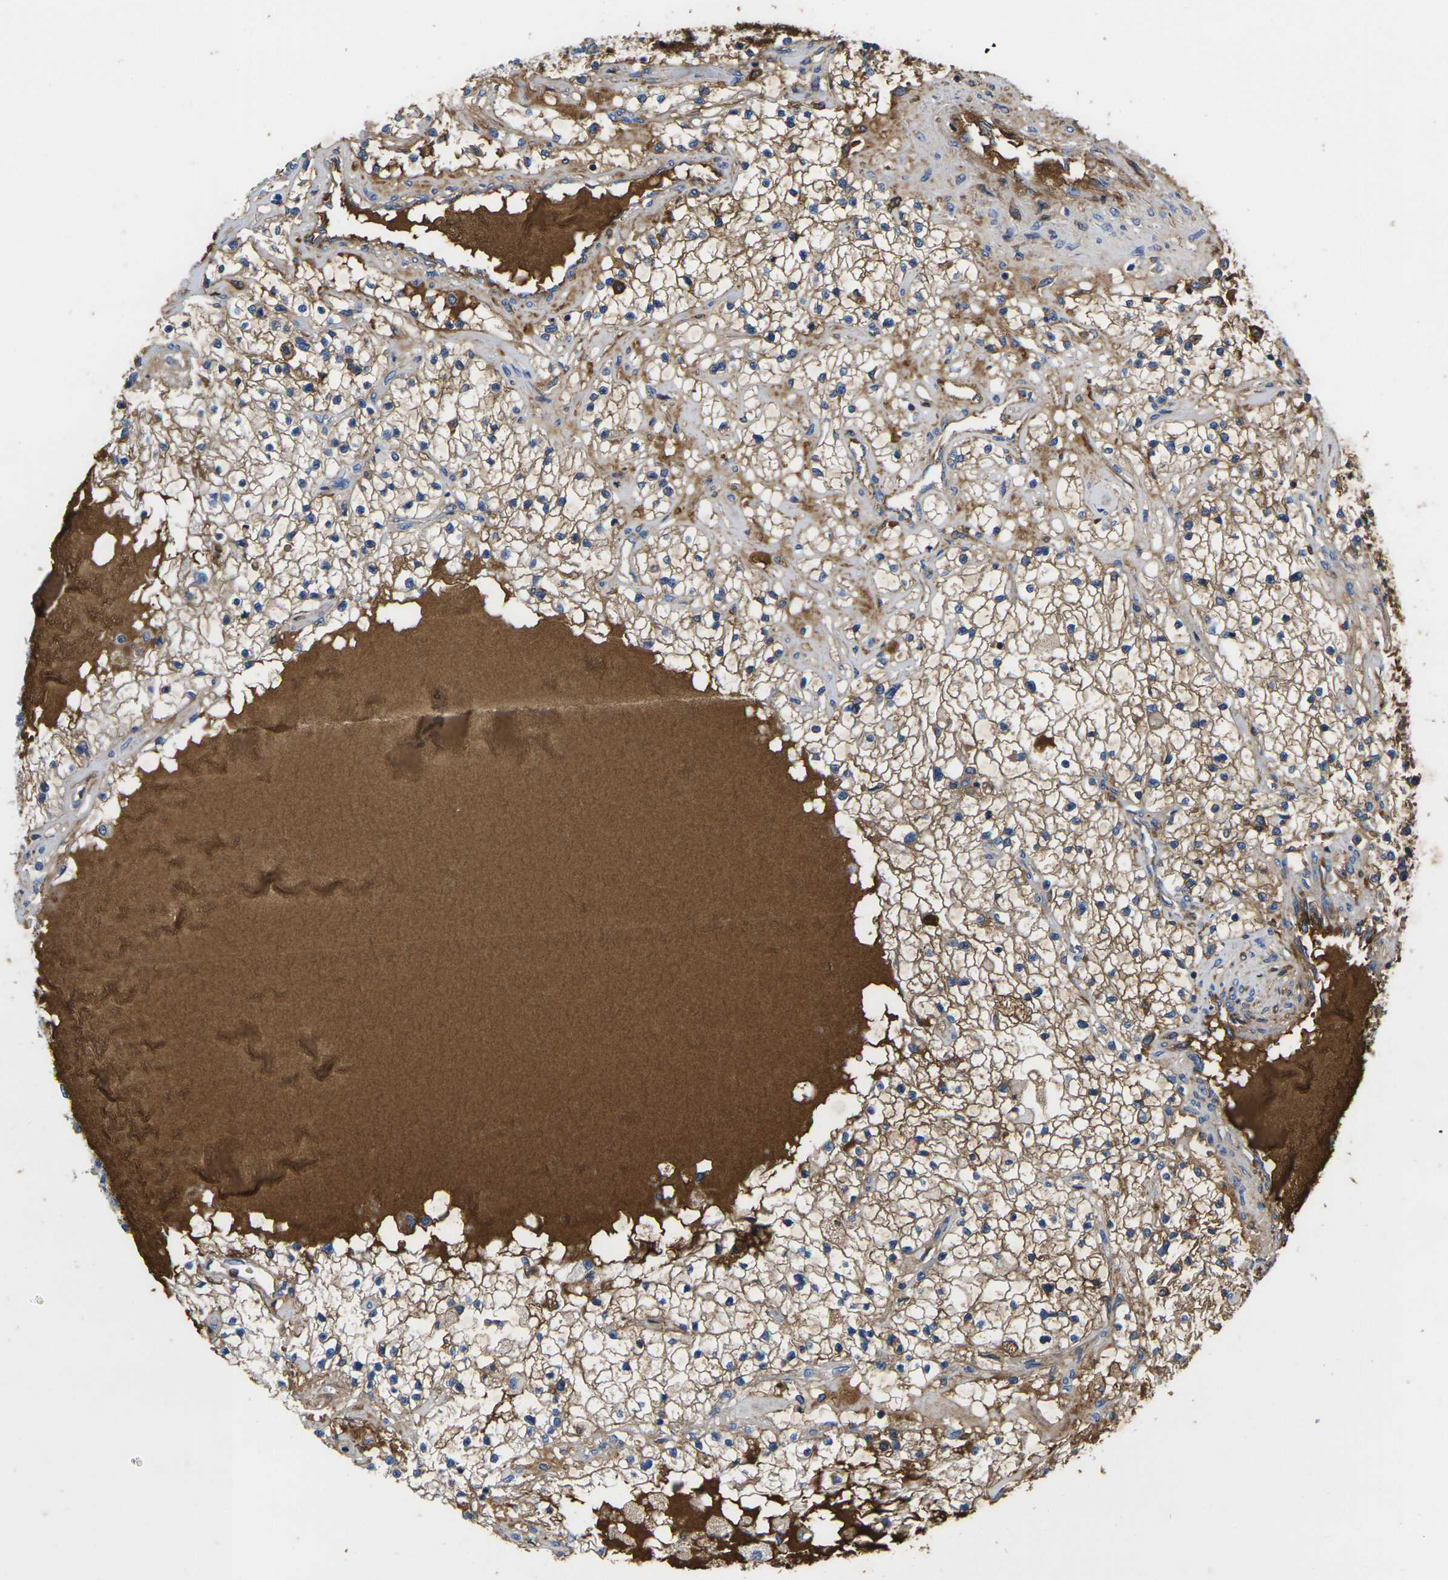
{"staining": {"intensity": "moderate", "quantity": ">75%", "location": "cytoplasmic/membranous"}, "tissue": "renal cancer", "cell_type": "Tumor cells", "image_type": "cancer", "snomed": [{"axis": "morphology", "description": "Adenocarcinoma, NOS"}, {"axis": "topography", "description": "Kidney"}], "caption": "Renal adenocarcinoma tissue displays moderate cytoplasmic/membranous expression in about >75% of tumor cells, visualized by immunohistochemistry.", "gene": "GREM2", "patient": {"sex": "male", "age": 68}}